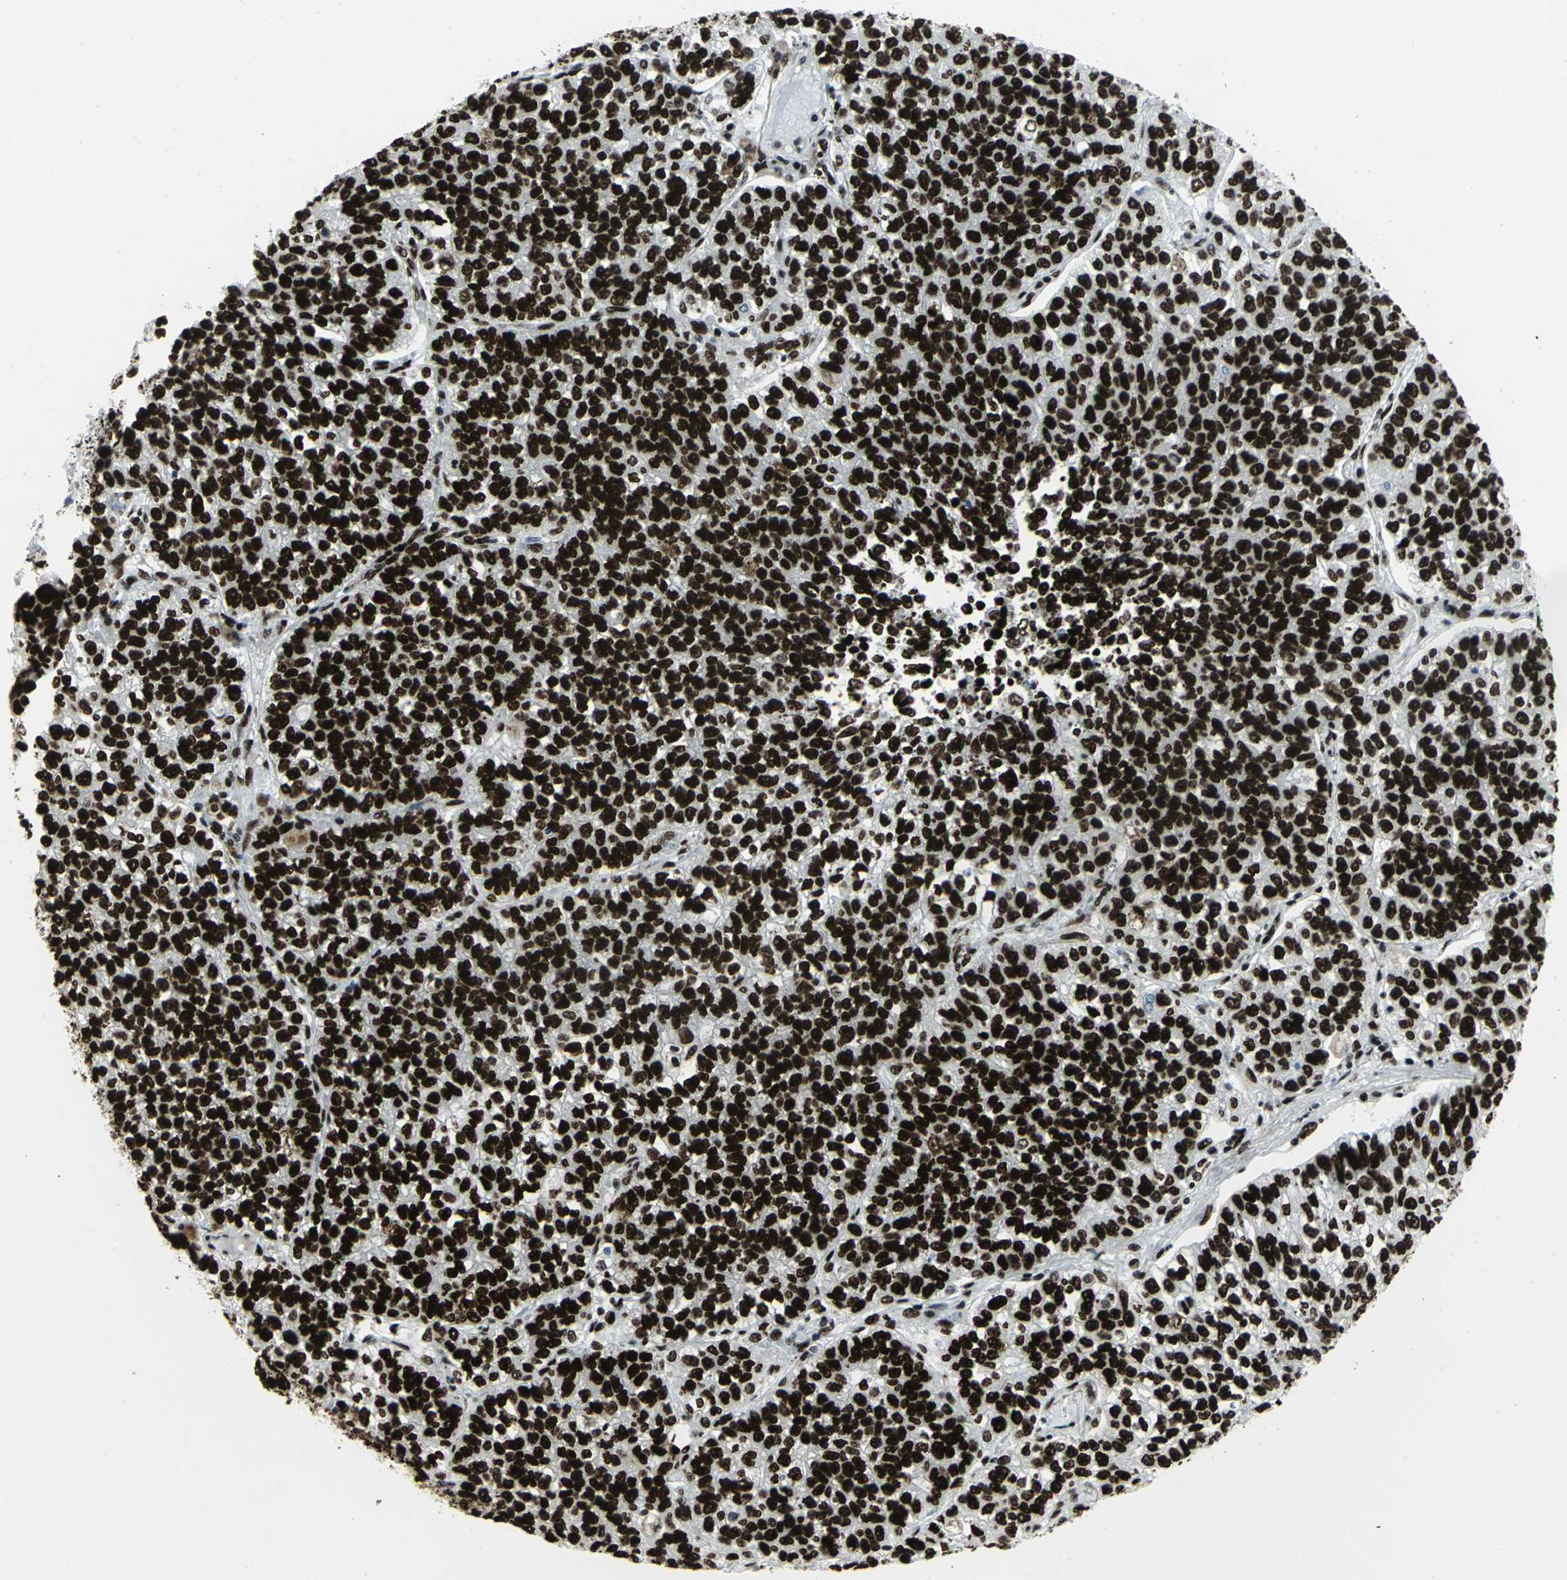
{"staining": {"intensity": "strong", "quantity": ">75%", "location": "nuclear"}, "tissue": "lung cancer", "cell_type": "Tumor cells", "image_type": "cancer", "snomed": [{"axis": "morphology", "description": "Adenocarcinoma, NOS"}, {"axis": "topography", "description": "Lung"}], "caption": "There is high levels of strong nuclear positivity in tumor cells of adenocarcinoma (lung), as demonstrated by immunohistochemical staining (brown color).", "gene": "SMARCA4", "patient": {"sex": "male", "age": 49}}